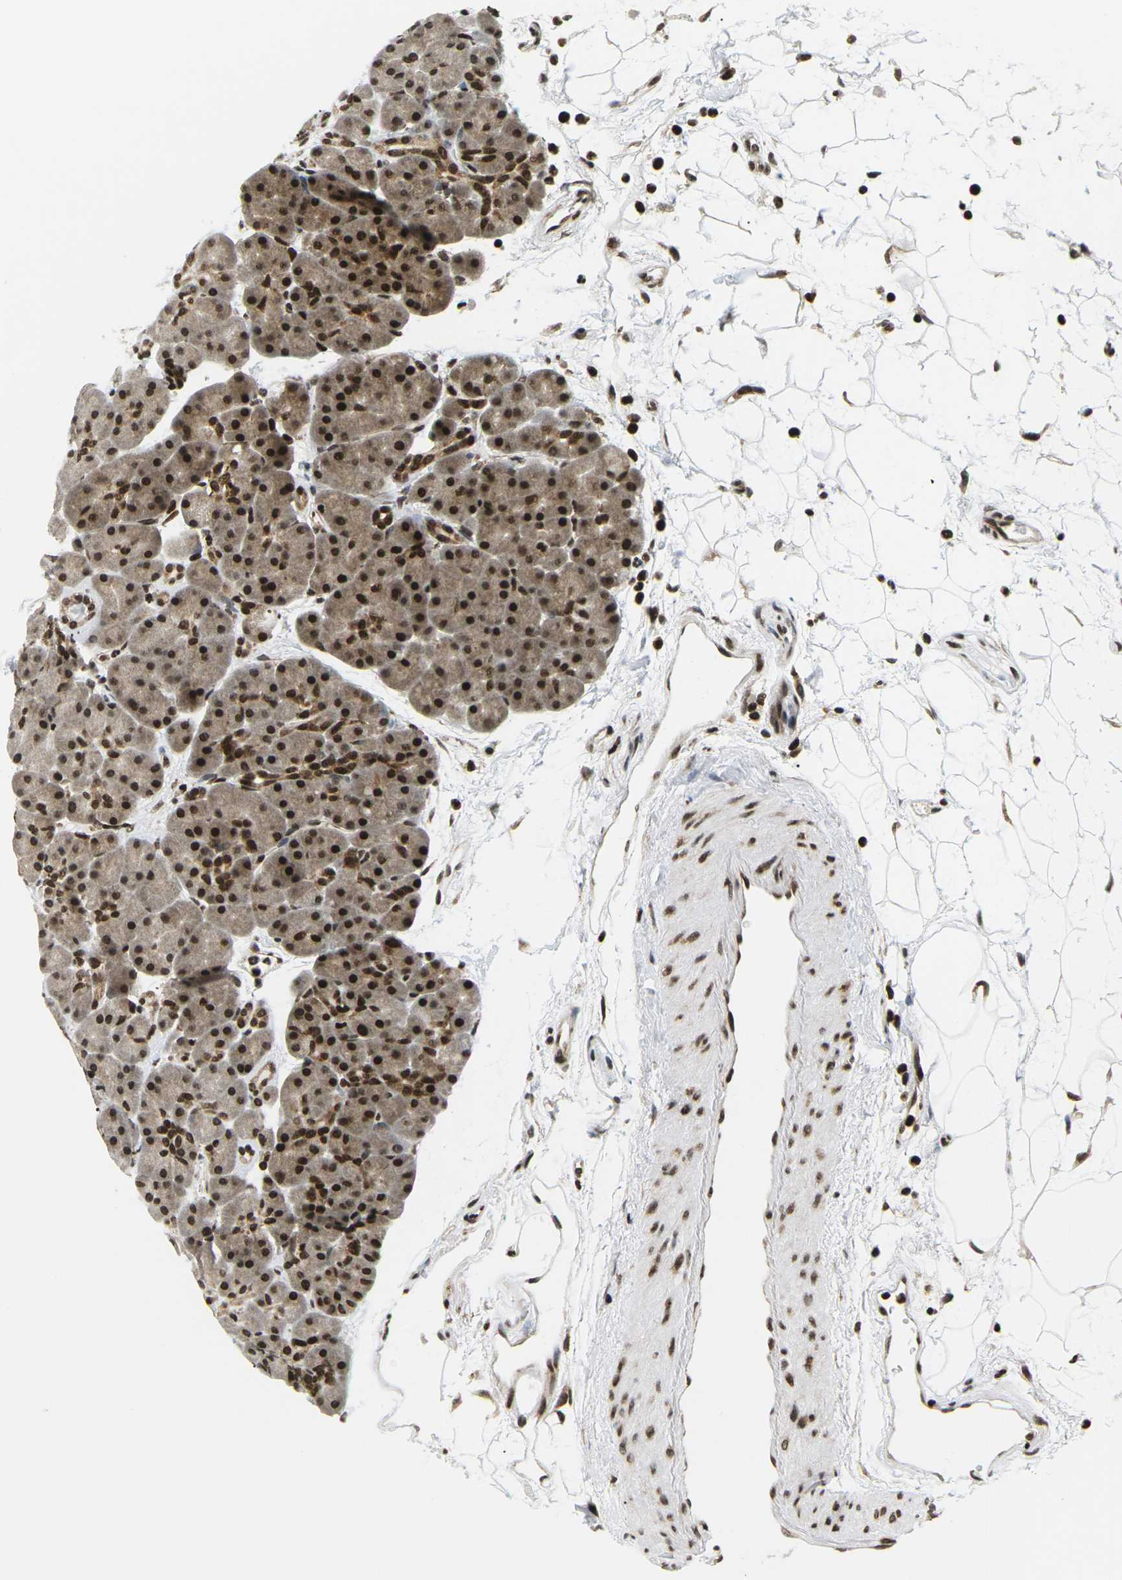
{"staining": {"intensity": "strong", "quantity": ">75%", "location": "cytoplasmic/membranous,nuclear"}, "tissue": "pancreas", "cell_type": "Exocrine glandular cells", "image_type": "normal", "snomed": [{"axis": "morphology", "description": "Normal tissue, NOS"}, {"axis": "topography", "description": "Pancreas"}], "caption": "A high amount of strong cytoplasmic/membranous,nuclear staining is appreciated in about >75% of exocrine glandular cells in normal pancreas. (DAB IHC, brown staining for protein, blue staining for nuclei).", "gene": "CELF1", "patient": {"sex": "male", "age": 66}}